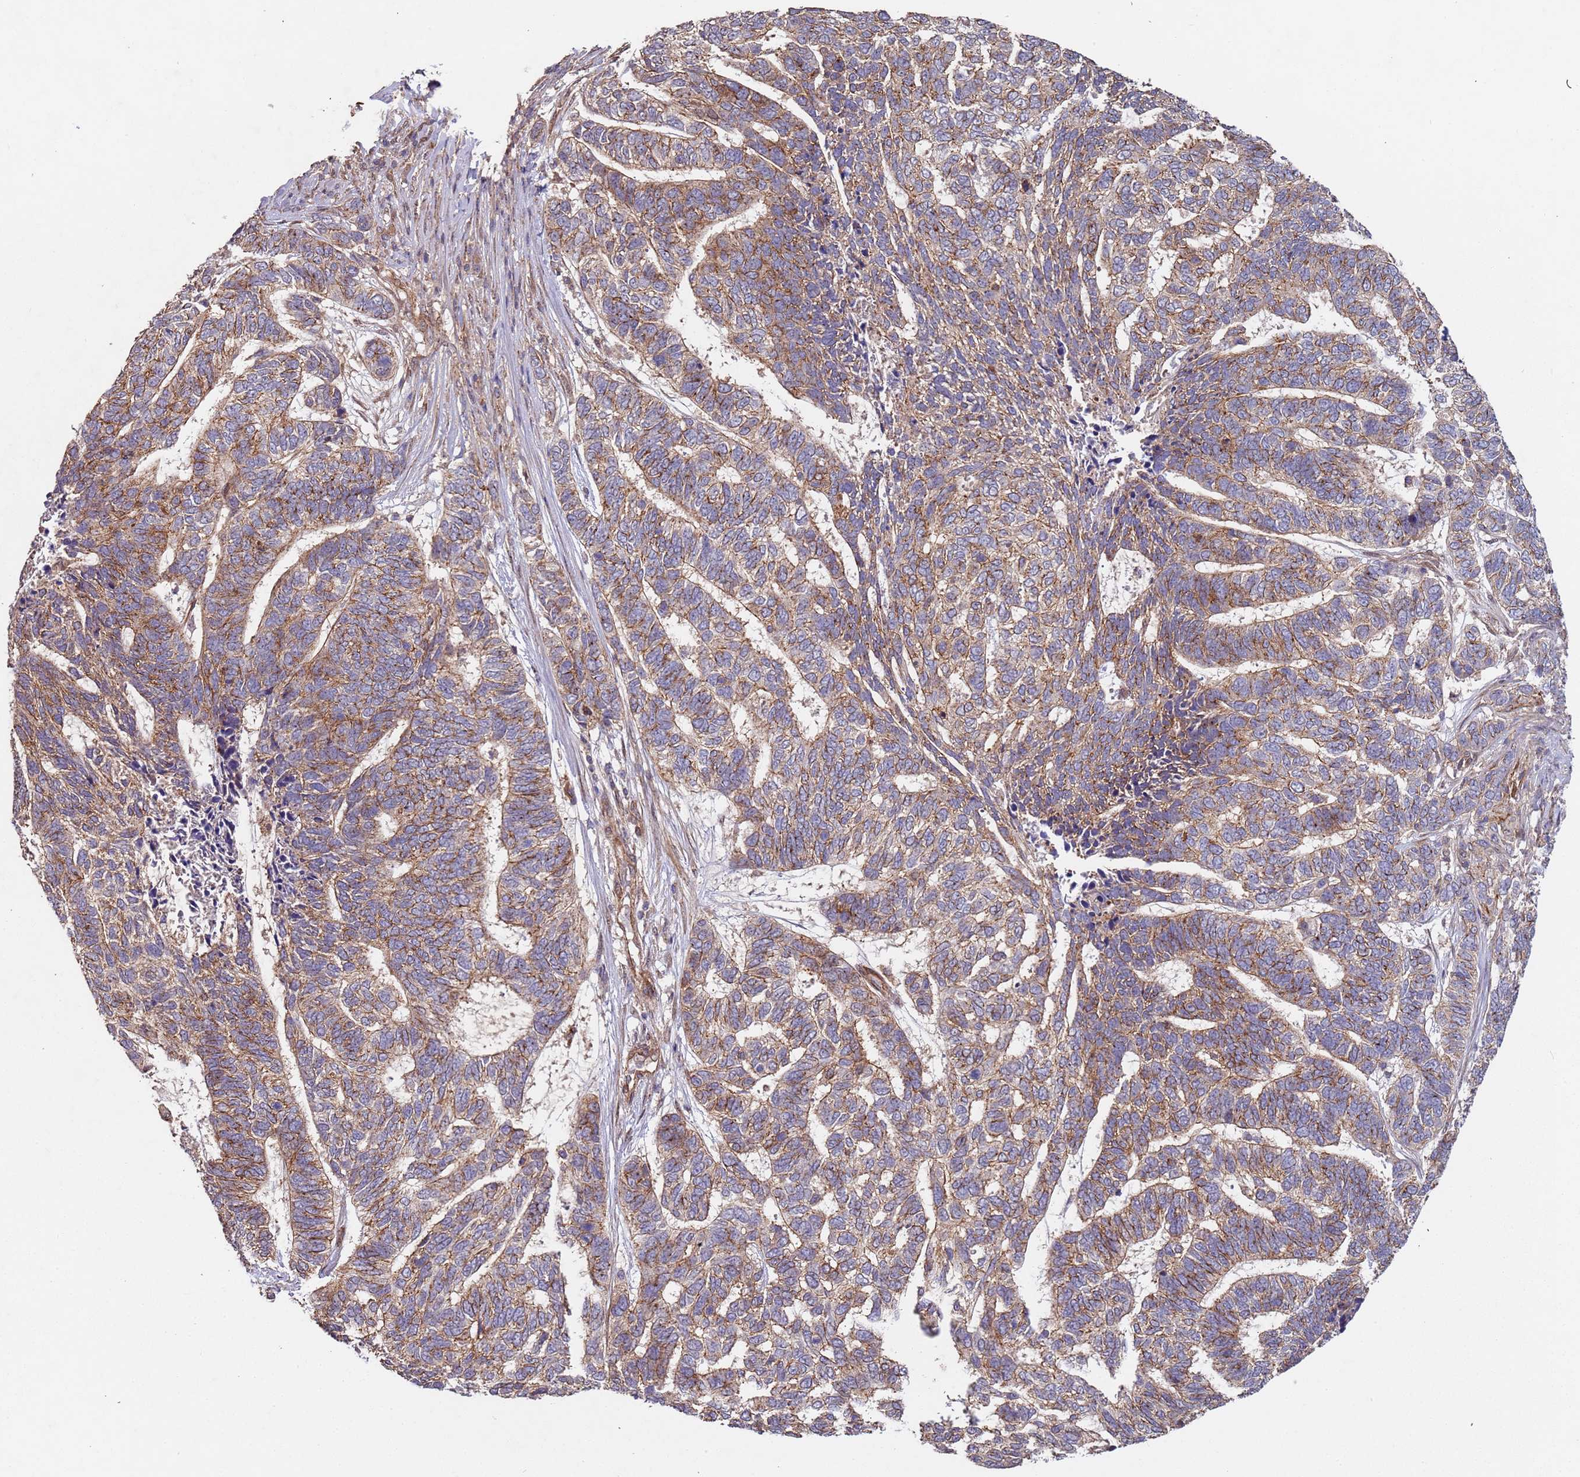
{"staining": {"intensity": "moderate", "quantity": ">75%", "location": "cytoplasmic/membranous"}, "tissue": "skin cancer", "cell_type": "Tumor cells", "image_type": "cancer", "snomed": [{"axis": "morphology", "description": "Basal cell carcinoma"}, {"axis": "topography", "description": "Skin"}], "caption": "An image showing moderate cytoplasmic/membranous staining in approximately >75% of tumor cells in skin basal cell carcinoma, as visualized by brown immunohistochemical staining.", "gene": "KANSL1L", "patient": {"sex": "female", "age": 65}}